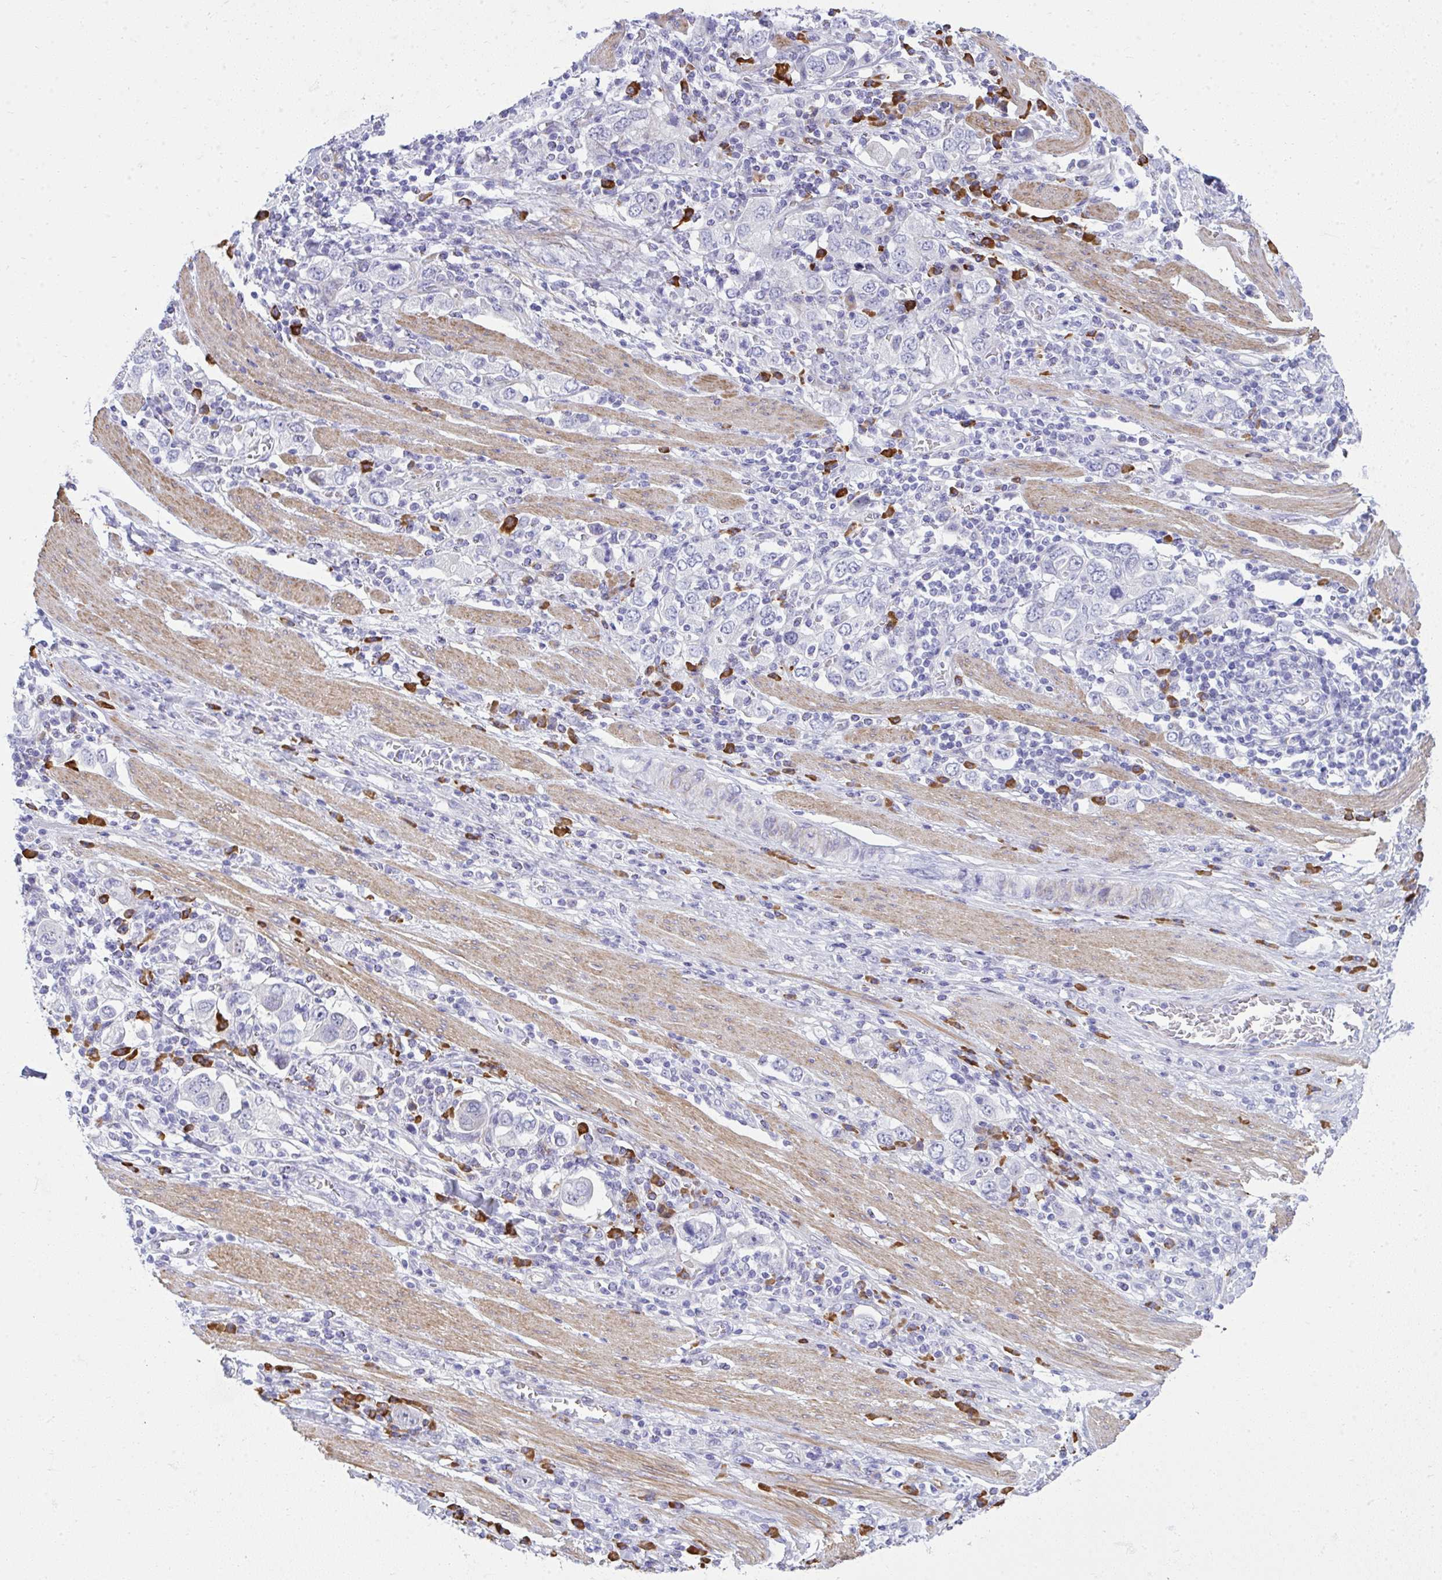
{"staining": {"intensity": "negative", "quantity": "none", "location": "none"}, "tissue": "stomach cancer", "cell_type": "Tumor cells", "image_type": "cancer", "snomed": [{"axis": "morphology", "description": "Adenocarcinoma, NOS"}, {"axis": "topography", "description": "Stomach, upper"}, {"axis": "topography", "description": "Stomach"}], "caption": "An immunohistochemistry photomicrograph of stomach cancer is shown. There is no staining in tumor cells of stomach cancer.", "gene": "PUS7L", "patient": {"sex": "male", "age": 62}}